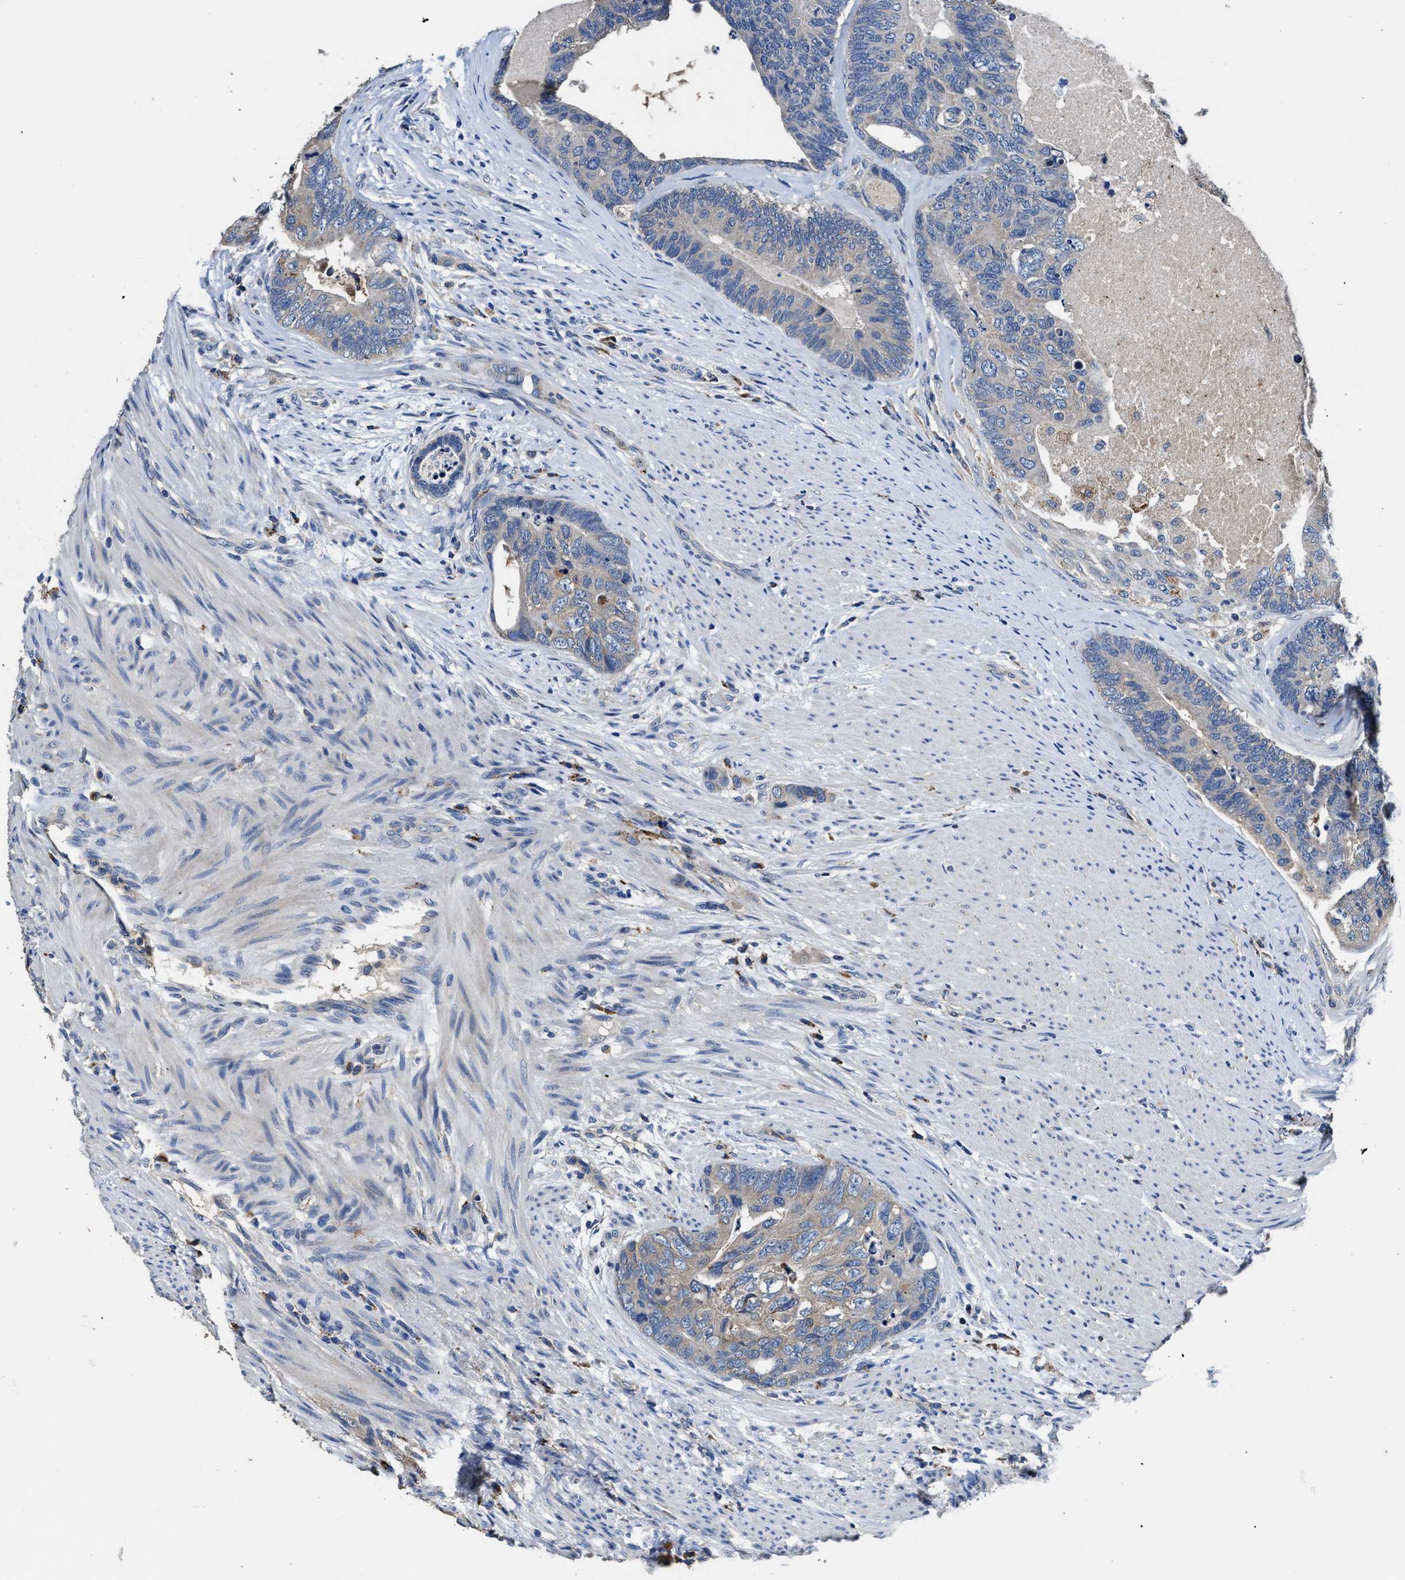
{"staining": {"intensity": "negative", "quantity": "none", "location": "none"}, "tissue": "colorectal cancer", "cell_type": "Tumor cells", "image_type": "cancer", "snomed": [{"axis": "morphology", "description": "Adenocarcinoma, NOS"}, {"axis": "topography", "description": "Colon"}], "caption": "IHC of adenocarcinoma (colorectal) exhibits no staining in tumor cells.", "gene": "UBR4", "patient": {"sex": "female", "age": 67}}